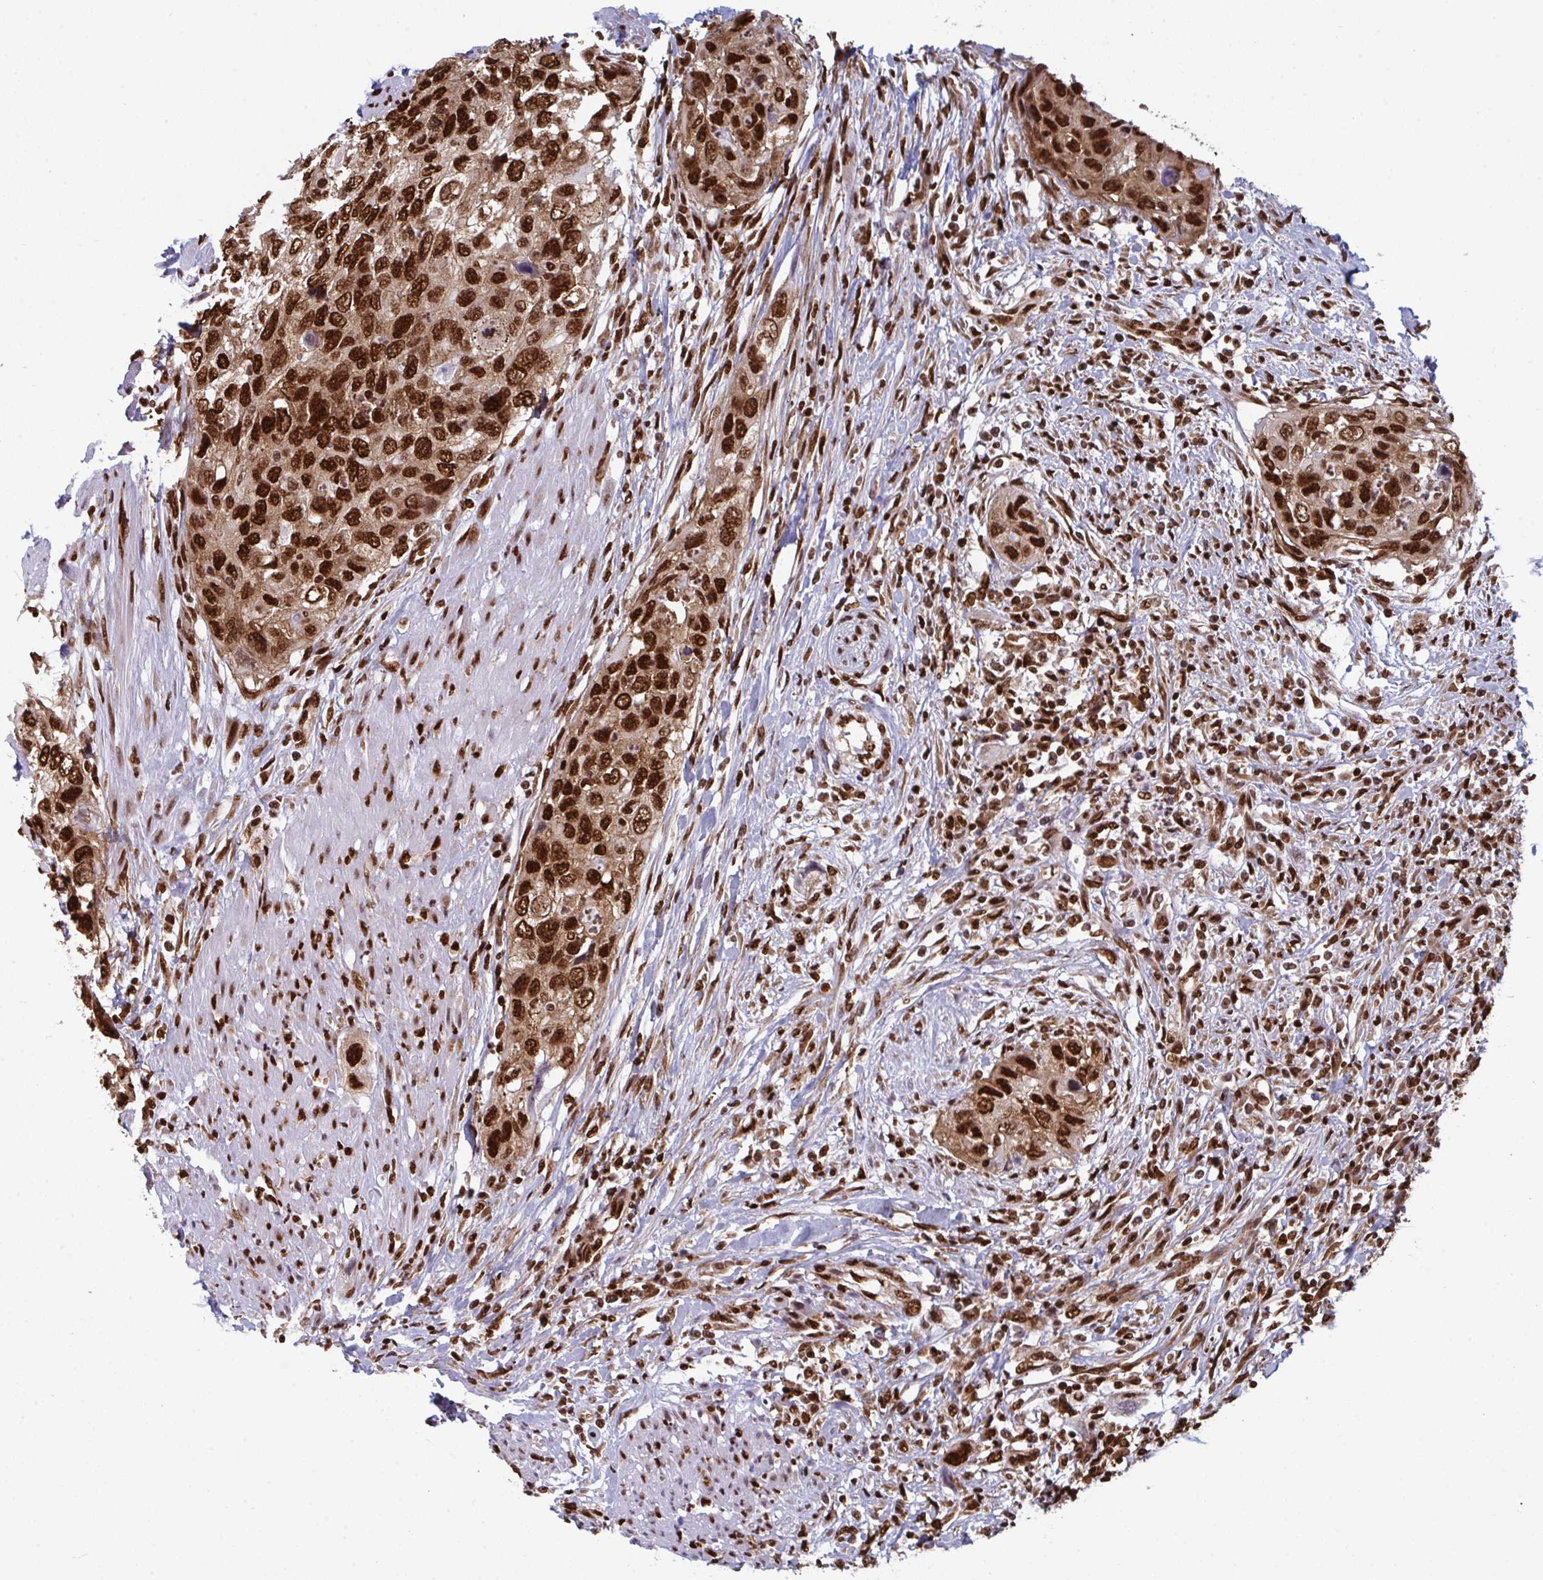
{"staining": {"intensity": "strong", "quantity": ">75%", "location": "nuclear"}, "tissue": "urothelial cancer", "cell_type": "Tumor cells", "image_type": "cancer", "snomed": [{"axis": "morphology", "description": "Urothelial carcinoma, High grade"}, {"axis": "topography", "description": "Urinary bladder"}], "caption": "This image exhibits urothelial cancer stained with IHC to label a protein in brown. The nuclear of tumor cells show strong positivity for the protein. Nuclei are counter-stained blue.", "gene": "GAR1", "patient": {"sex": "female", "age": 60}}